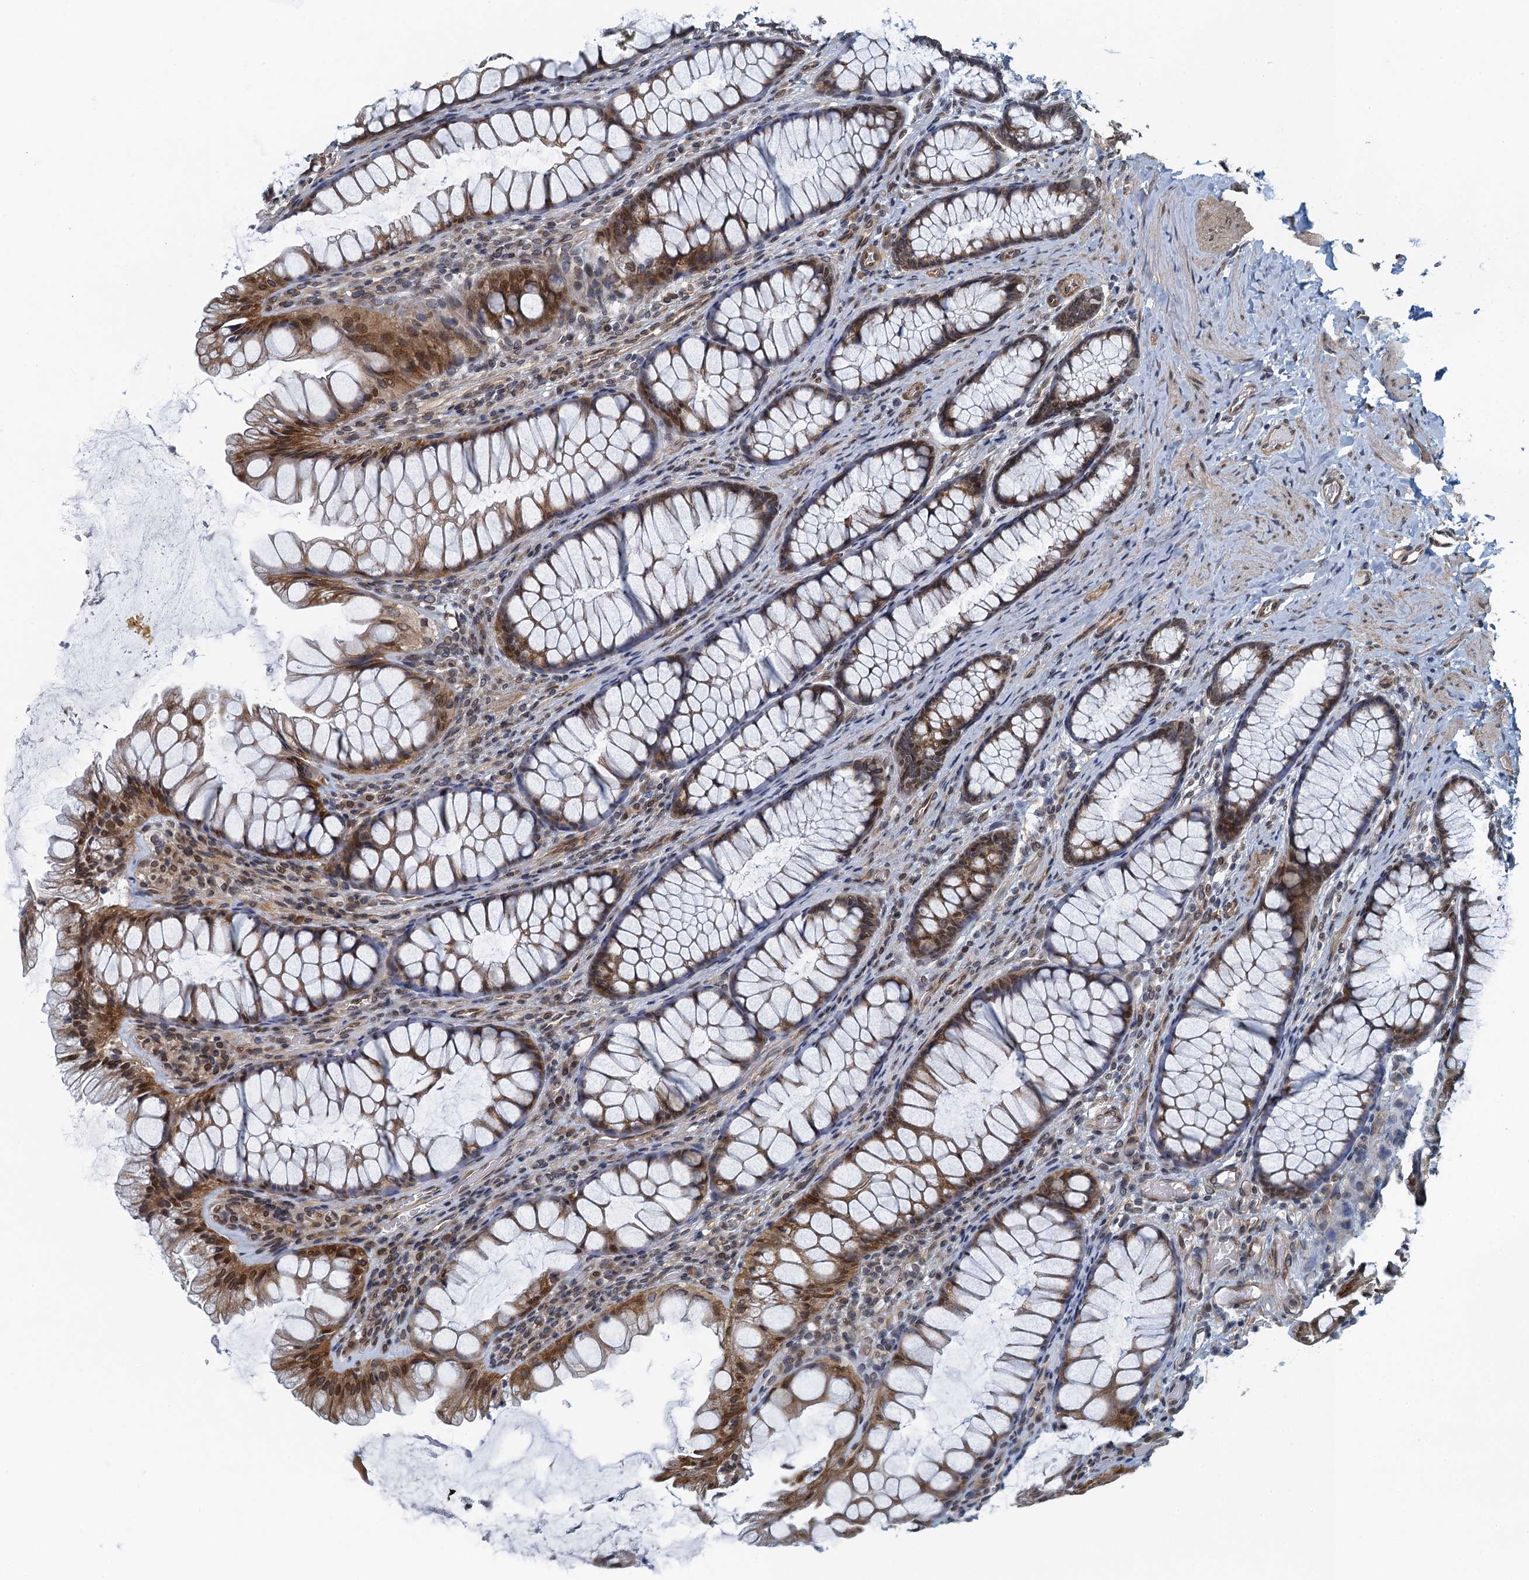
{"staining": {"intensity": "weak", "quantity": ">75%", "location": "nuclear"}, "tissue": "colon", "cell_type": "Endothelial cells", "image_type": "normal", "snomed": [{"axis": "morphology", "description": "Normal tissue, NOS"}, {"axis": "topography", "description": "Colon"}], "caption": "Immunohistochemical staining of benign human colon shows weak nuclear protein positivity in about >75% of endothelial cells.", "gene": "CCDC34", "patient": {"sex": "female", "age": 62}}